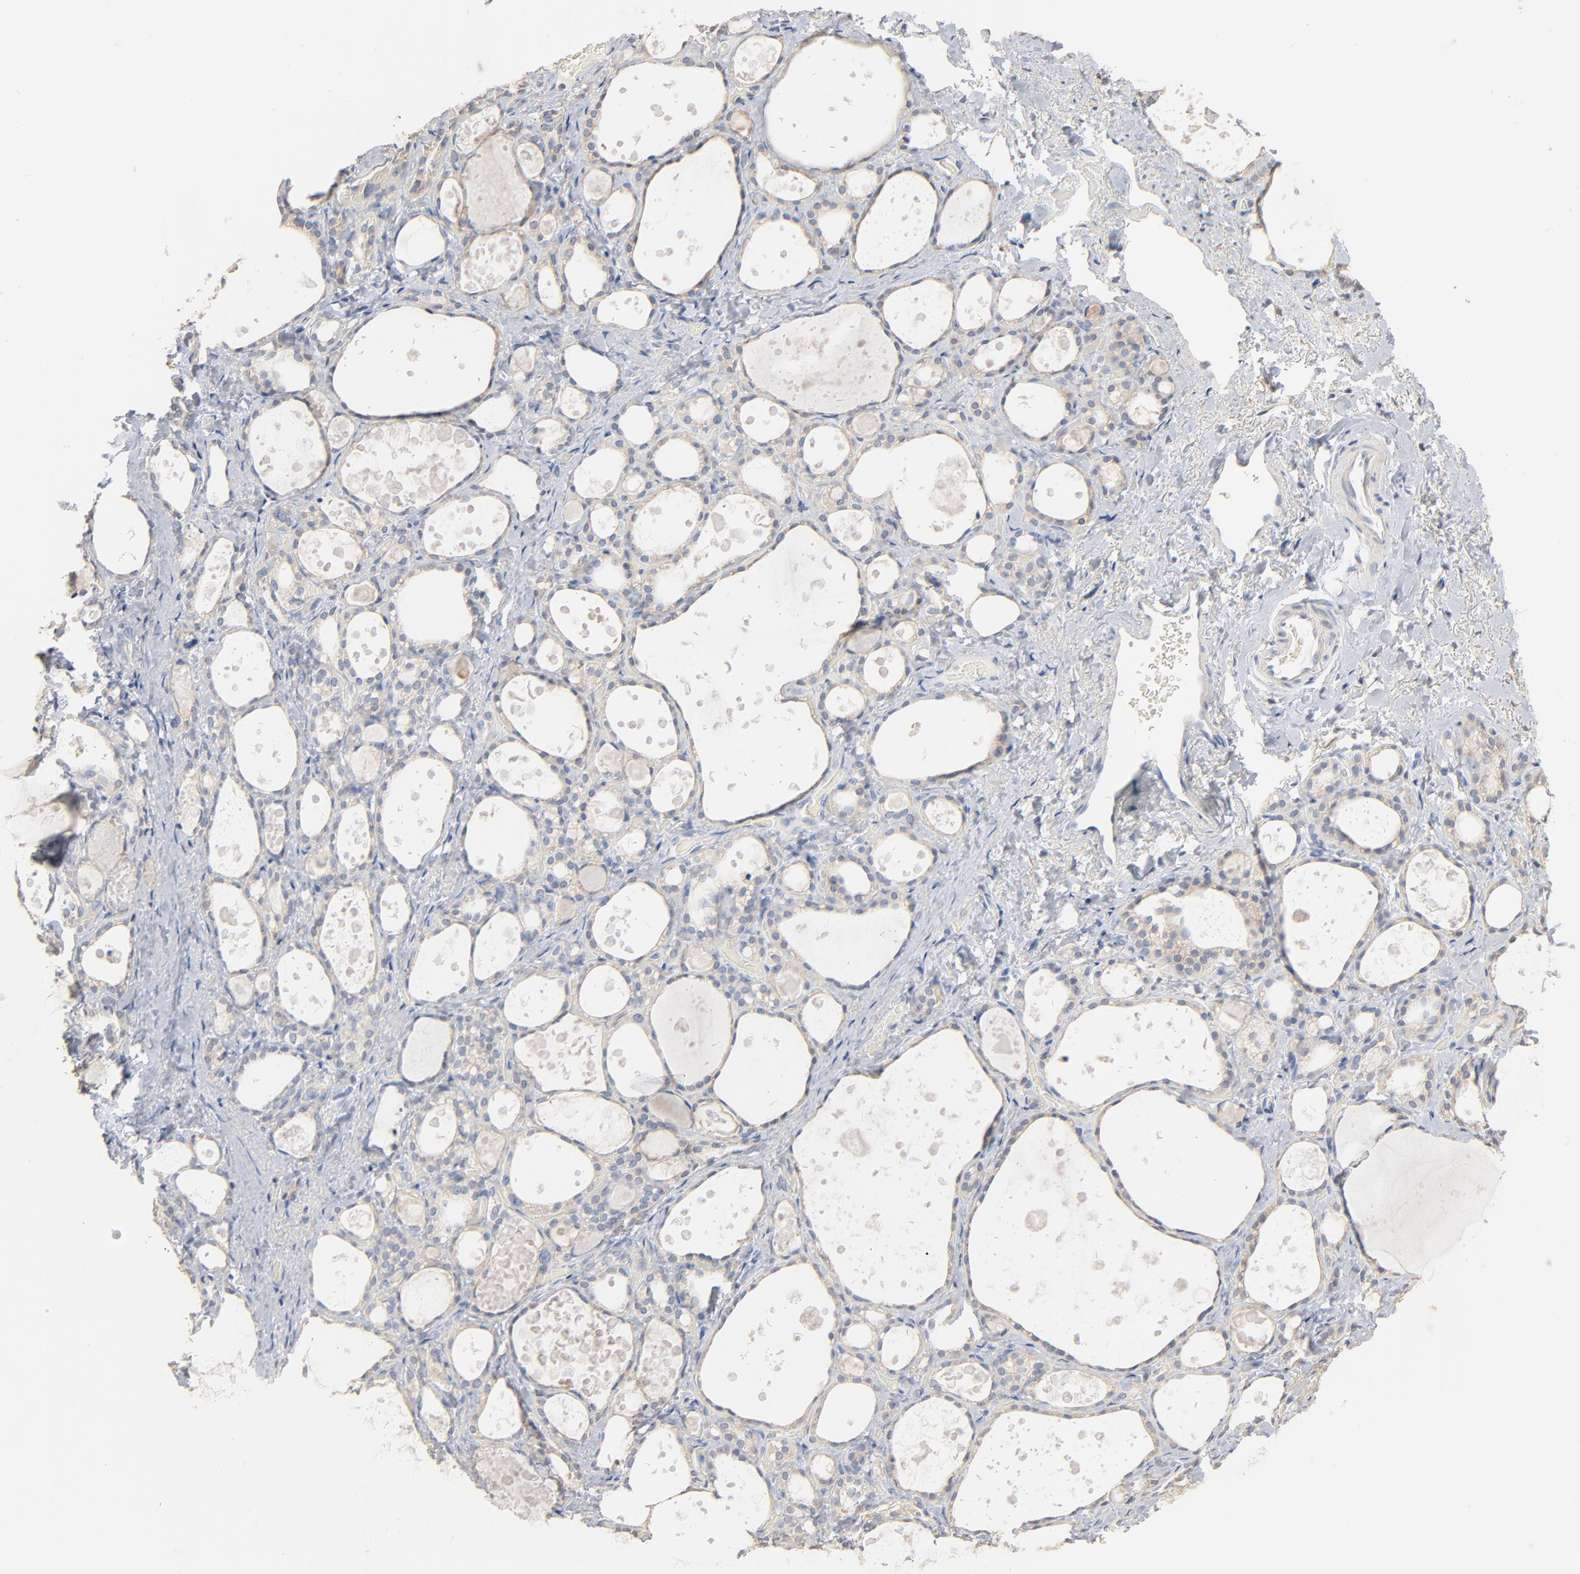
{"staining": {"intensity": "weak", "quantity": ">75%", "location": "cytoplasmic/membranous"}, "tissue": "thyroid gland", "cell_type": "Glandular cells", "image_type": "normal", "snomed": [{"axis": "morphology", "description": "Normal tissue, NOS"}, {"axis": "topography", "description": "Thyroid gland"}], "caption": "Thyroid gland stained for a protein (brown) demonstrates weak cytoplasmic/membranous positive expression in about >75% of glandular cells.", "gene": "ZDHHC8", "patient": {"sex": "female", "age": 75}}